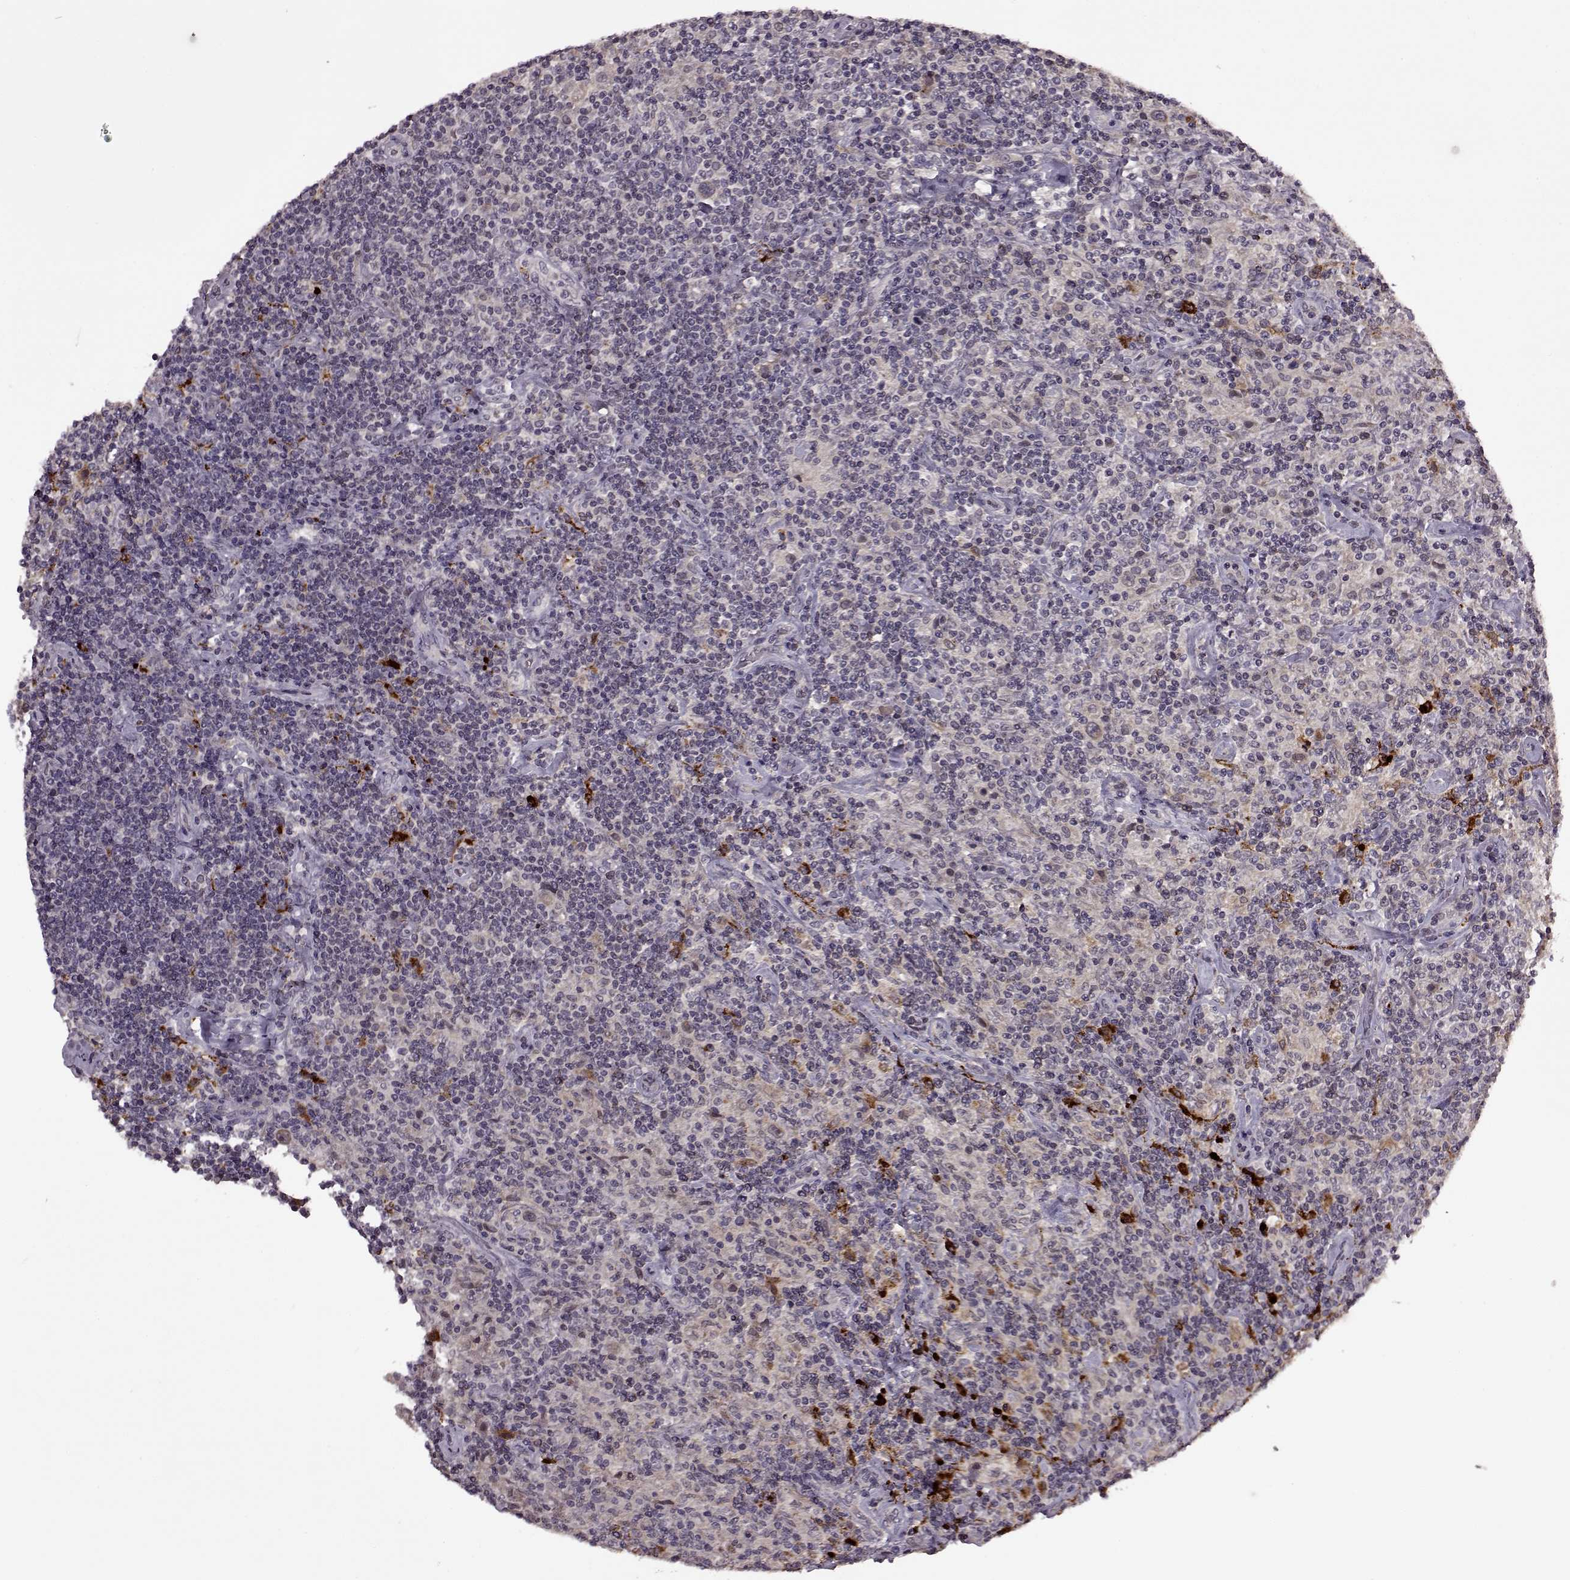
{"staining": {"intensity": "weak", "quantity": ">75%", "location": "cytoplasmic/membranous"}, "tissue": "lymphoma", "cell_type": "Tumor cells", "image_type": "cancer", "snomed": [{"axis": "morphology", "description": "Hodgkin's disease, NOS"}, {"axis": "topography", "description": "Lymph node"}], "caption": "A high-resolution photomicrograph shows IHC staining of Hodgkin's disease, which exhibits weak cytoplasmic/membranous positivity in about >75% of tumor cells.", "gene": "MAIP1", "patient": {"sex": "male", "age": 70}}